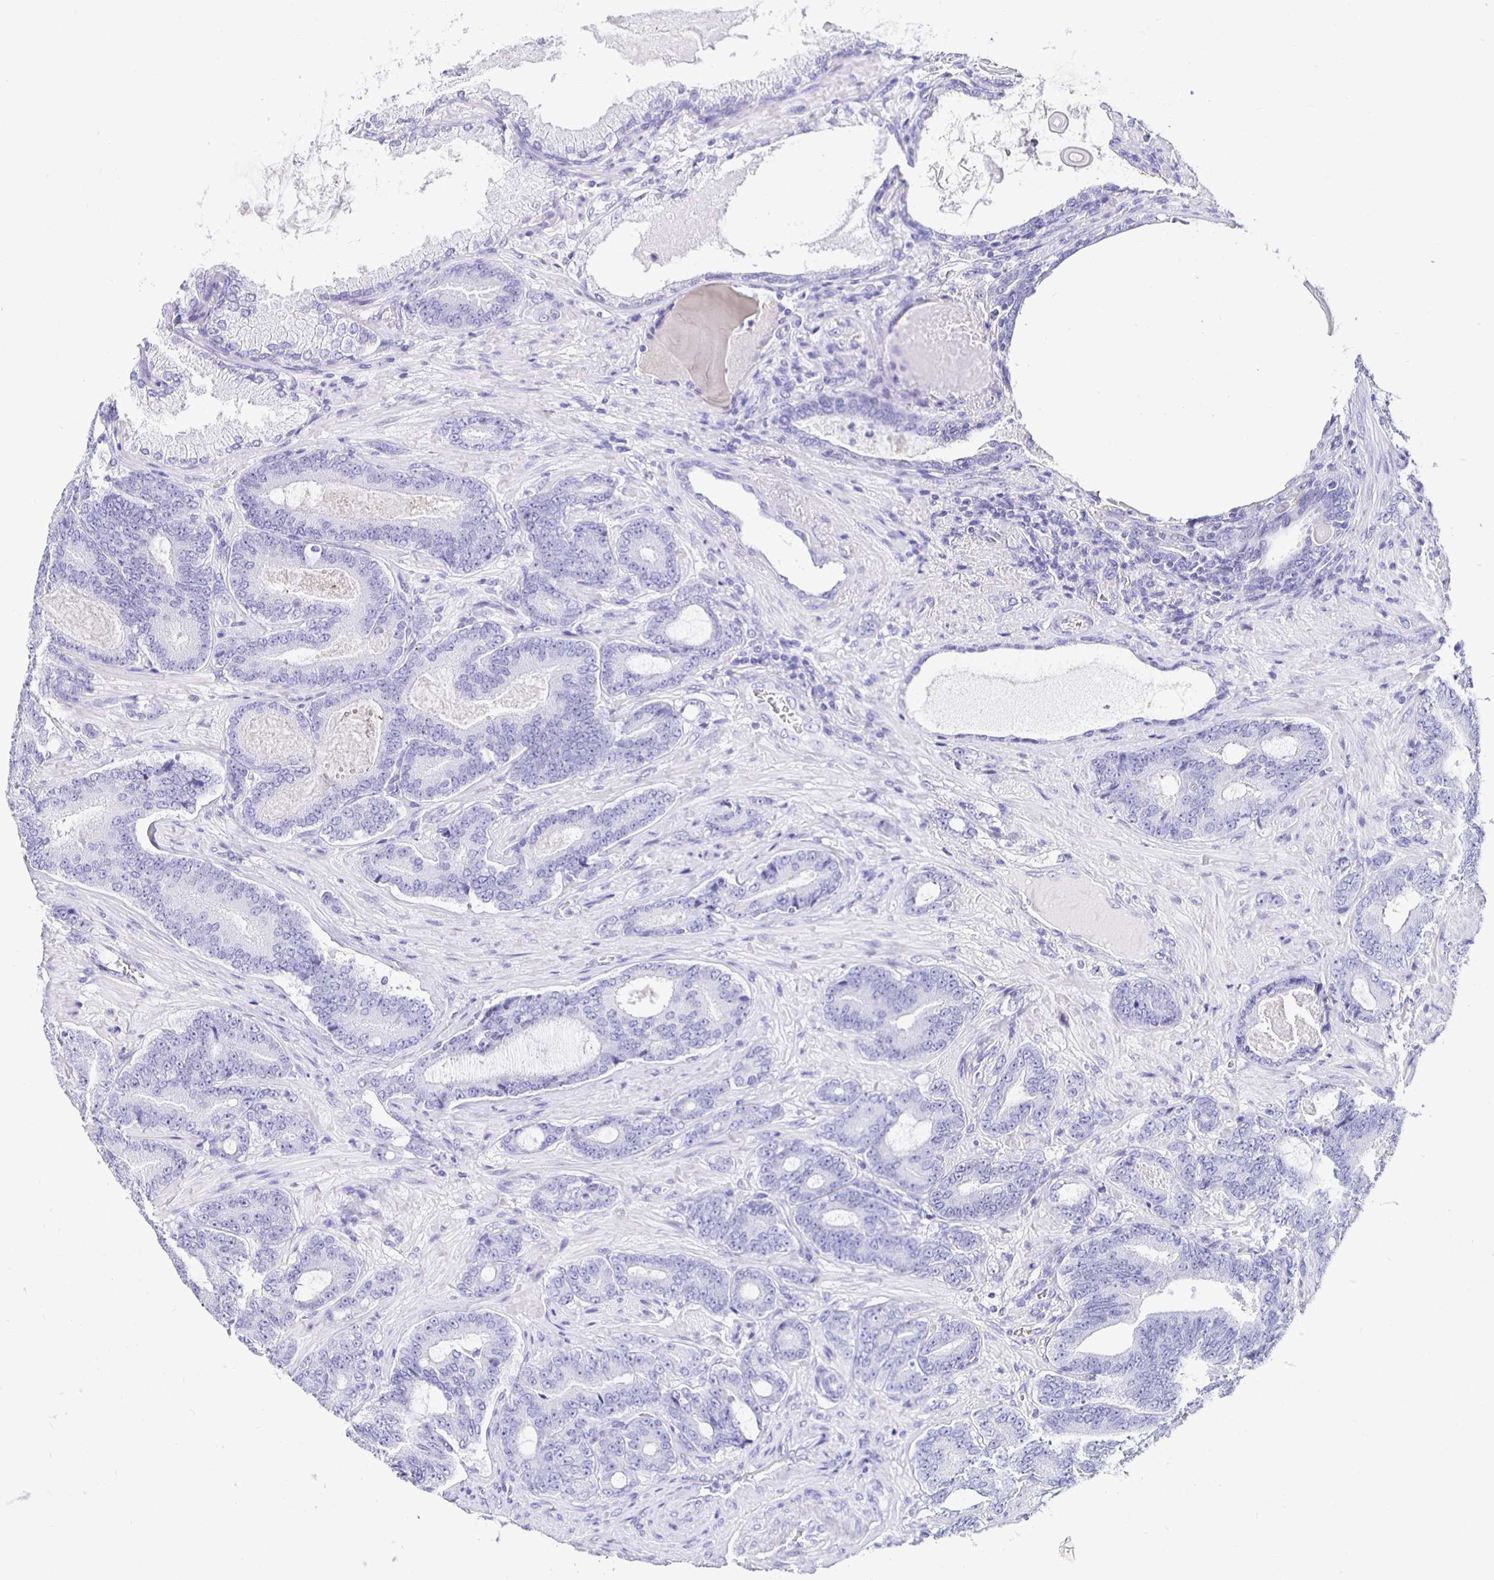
{"staining": {"intensity": "negative", "quantity": "none", "location": "none"}, "tissue": "prostate cancer", "cell_type": "Tumor cells", "image_type": "cancer", "snomed": [{"axis": "morphology", "description": "Adenocarcinoma, High grade"}, {"axis": "topography", "description": "Prostate"}], "caption": "Protein analysis of prostate cancer exhibits no significant expression in tumor cells.", "gene": "UMOD", "patient": {"sex": "male", "age": 62}}